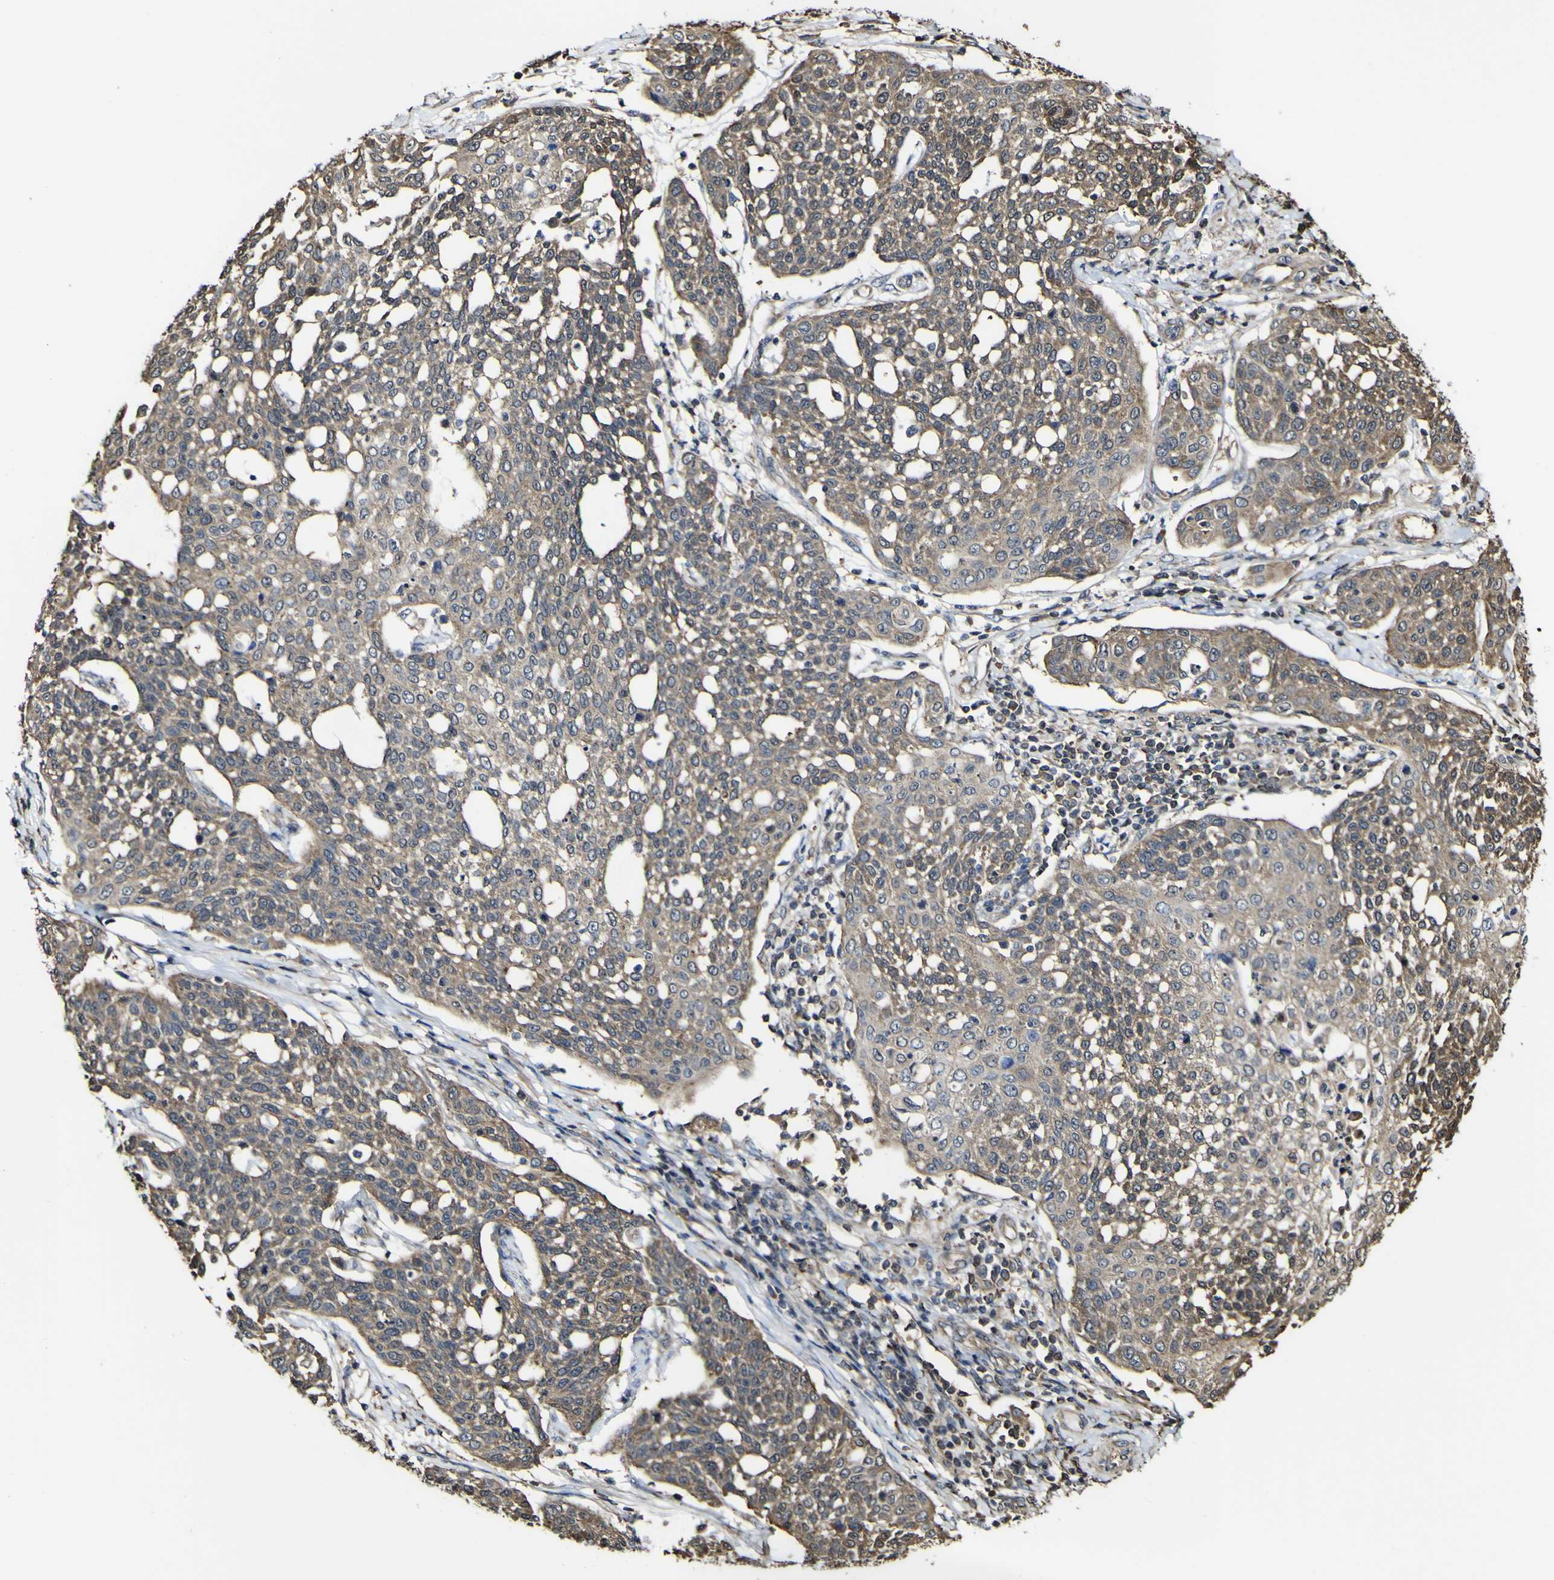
{"staining": {"intensity": "moderate", "quantity": ">75%", "location": "cytoplasmic/membranous"}, "tissue": "cervical cancer", "cell_type": "Tumor cells", "image_type": "cancer", "snomed": [{"axis": "morphology", "description": "Squamous cell carcinoma, NOS"}, {"axis": "topography", "description": "Cervix"}], "caption": "Protein analysis of squamous cell carcinoma (cervical) tissue reveals moderate cytoplasmic/membranous staining in about >75% of tumor cells. Immunohistochemistry stains the protein of interest in brown and the nuclei are stained blue.", "gene": "PTPRR", "patient": {"sex": "female", "age": 34}}